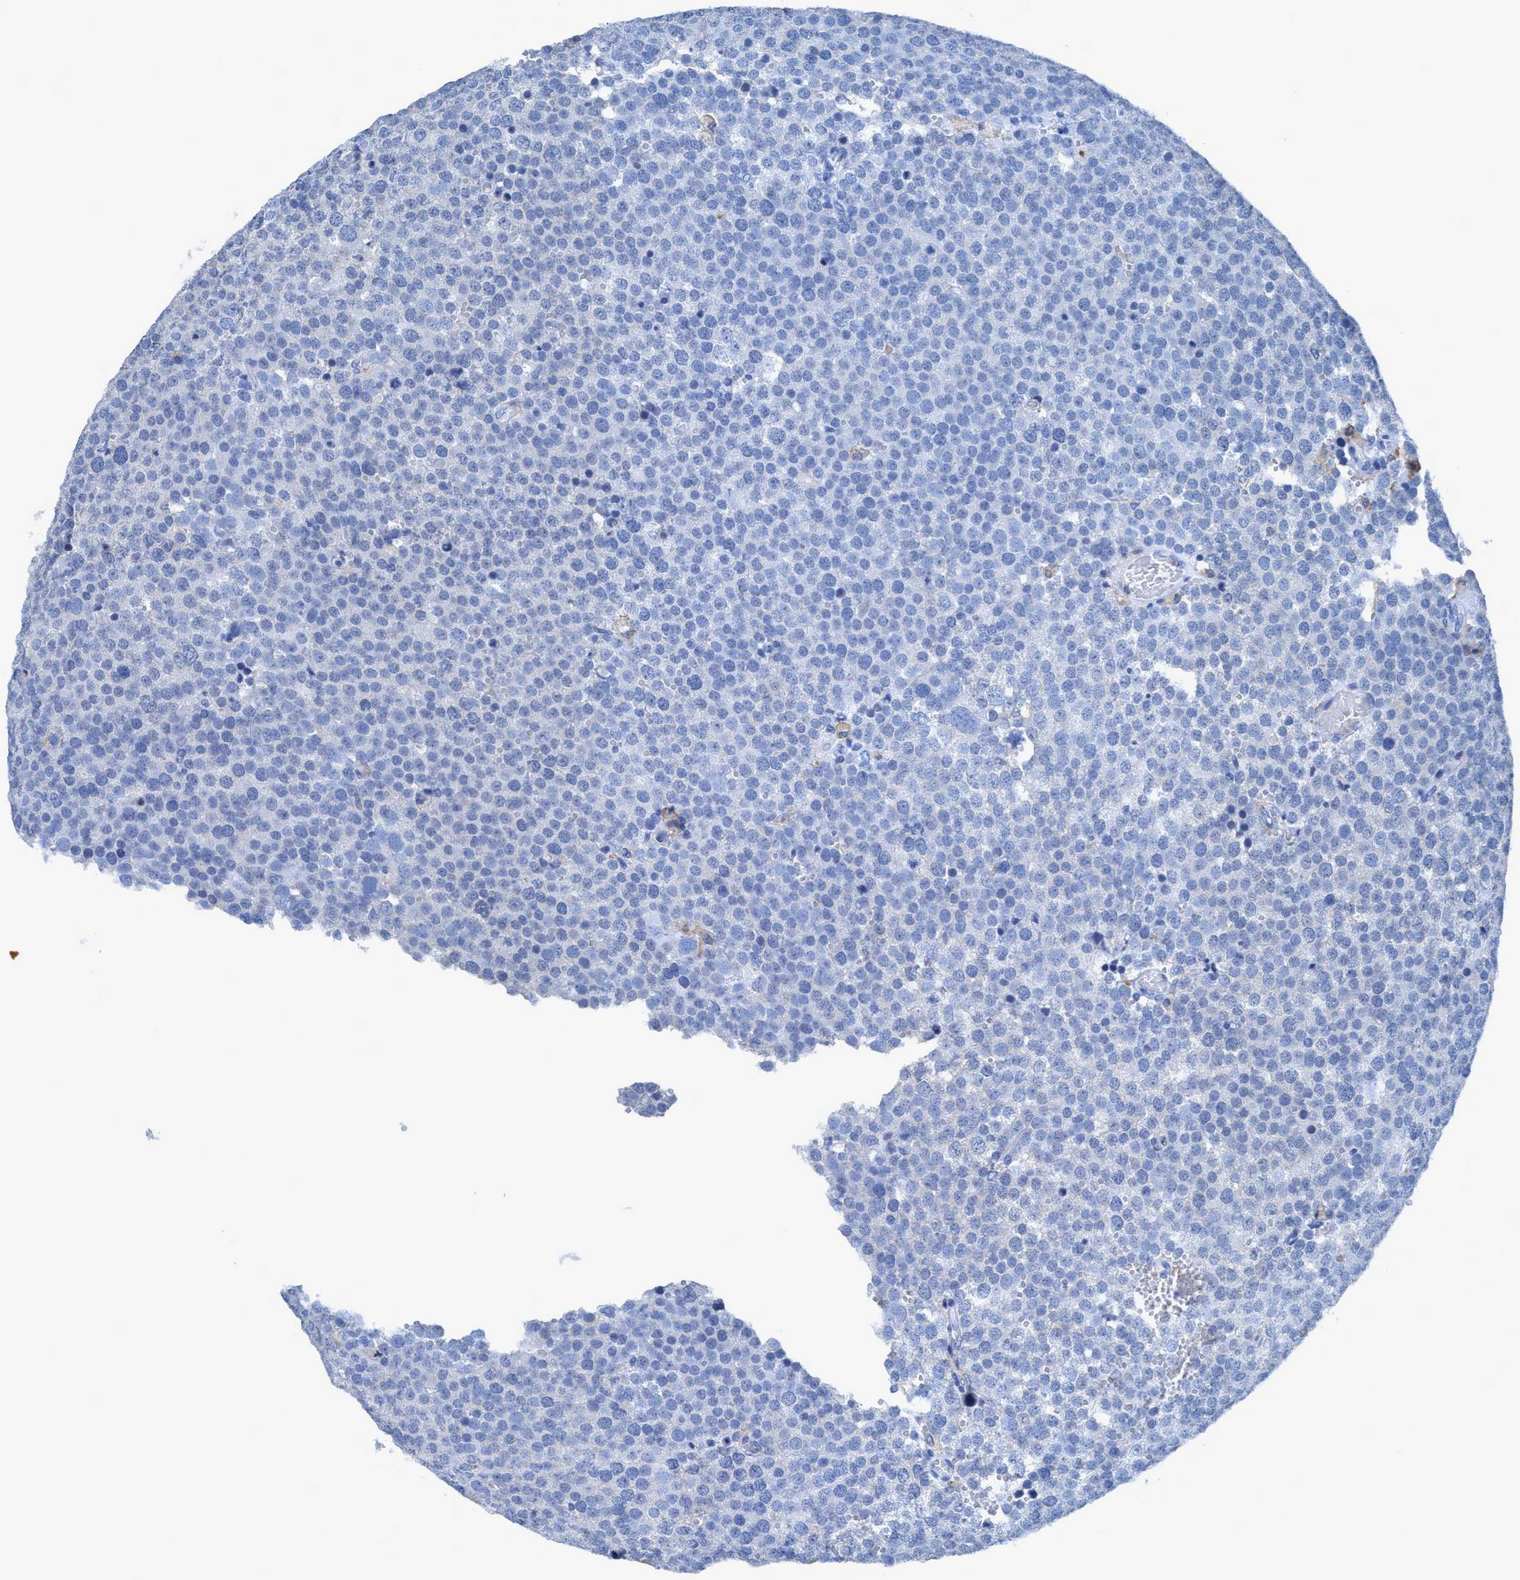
{"staining": {"intensity": "negative", "quantity": "none", "location": "none"}, "tissue": "testis cancer", "cell_type": "Tumor cells", "image_type": "cancer", "snomed": [{"axis": "morphology", "description": "Normal tissue, NOS"}, {"axis": "morphology", "description": "Seminoma, NOS"}, {"axis": "topography", "description": "Testis"}], "caption": "A micrograph of human testis seminoma is negative for staining in tumor cells.", "gene": "DNAI1", "patient": {"sex": "male", "age": 71}}